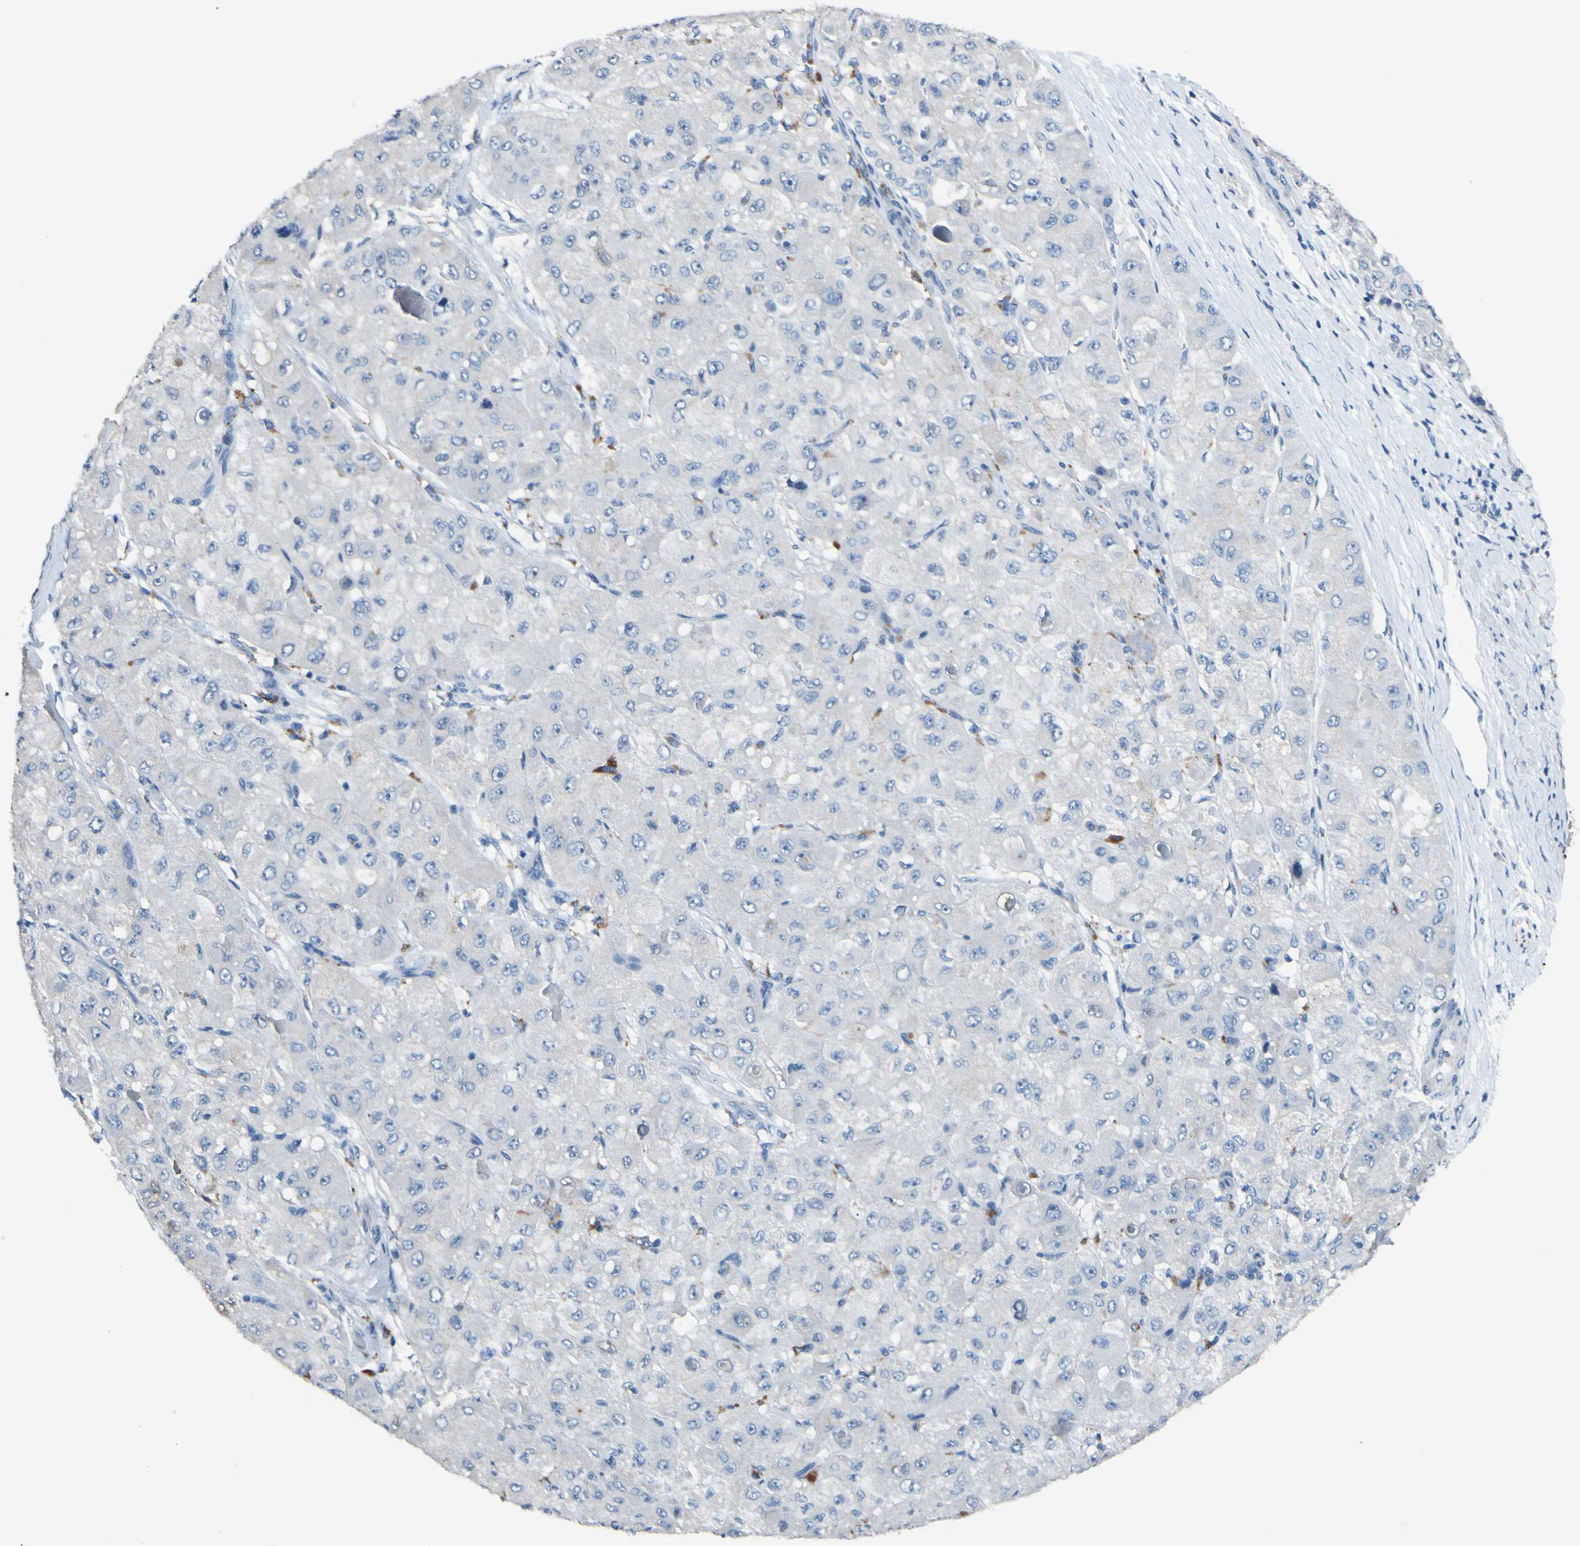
{"staining": {"intensity": "negative", "quantity": "none", "location": "none"}, "tissue": "liver cancer", "cell_type": "Tumor cells", "image_type": "cancer", "snomed": [{"axis": "morphology", "description": "Carcinoma, Hepatocellular, NOS"}, {"axis": "topography", "description": "Liver"}], "caption": "An immunohistochemistry micrograph of liver cancer (hepatocellular carcinoma) is shown. There is no staining in tumor cells of liver cancer (hepatocellular carcinoma). (Stains: DAB (3,3'-diaminobenzidine) IHC with hematoxylin counter stain, Microscopy: brightfield microscopy at high magnification).", "gene": "CDH10", "patient": {"sex": "male", "age": 80}}